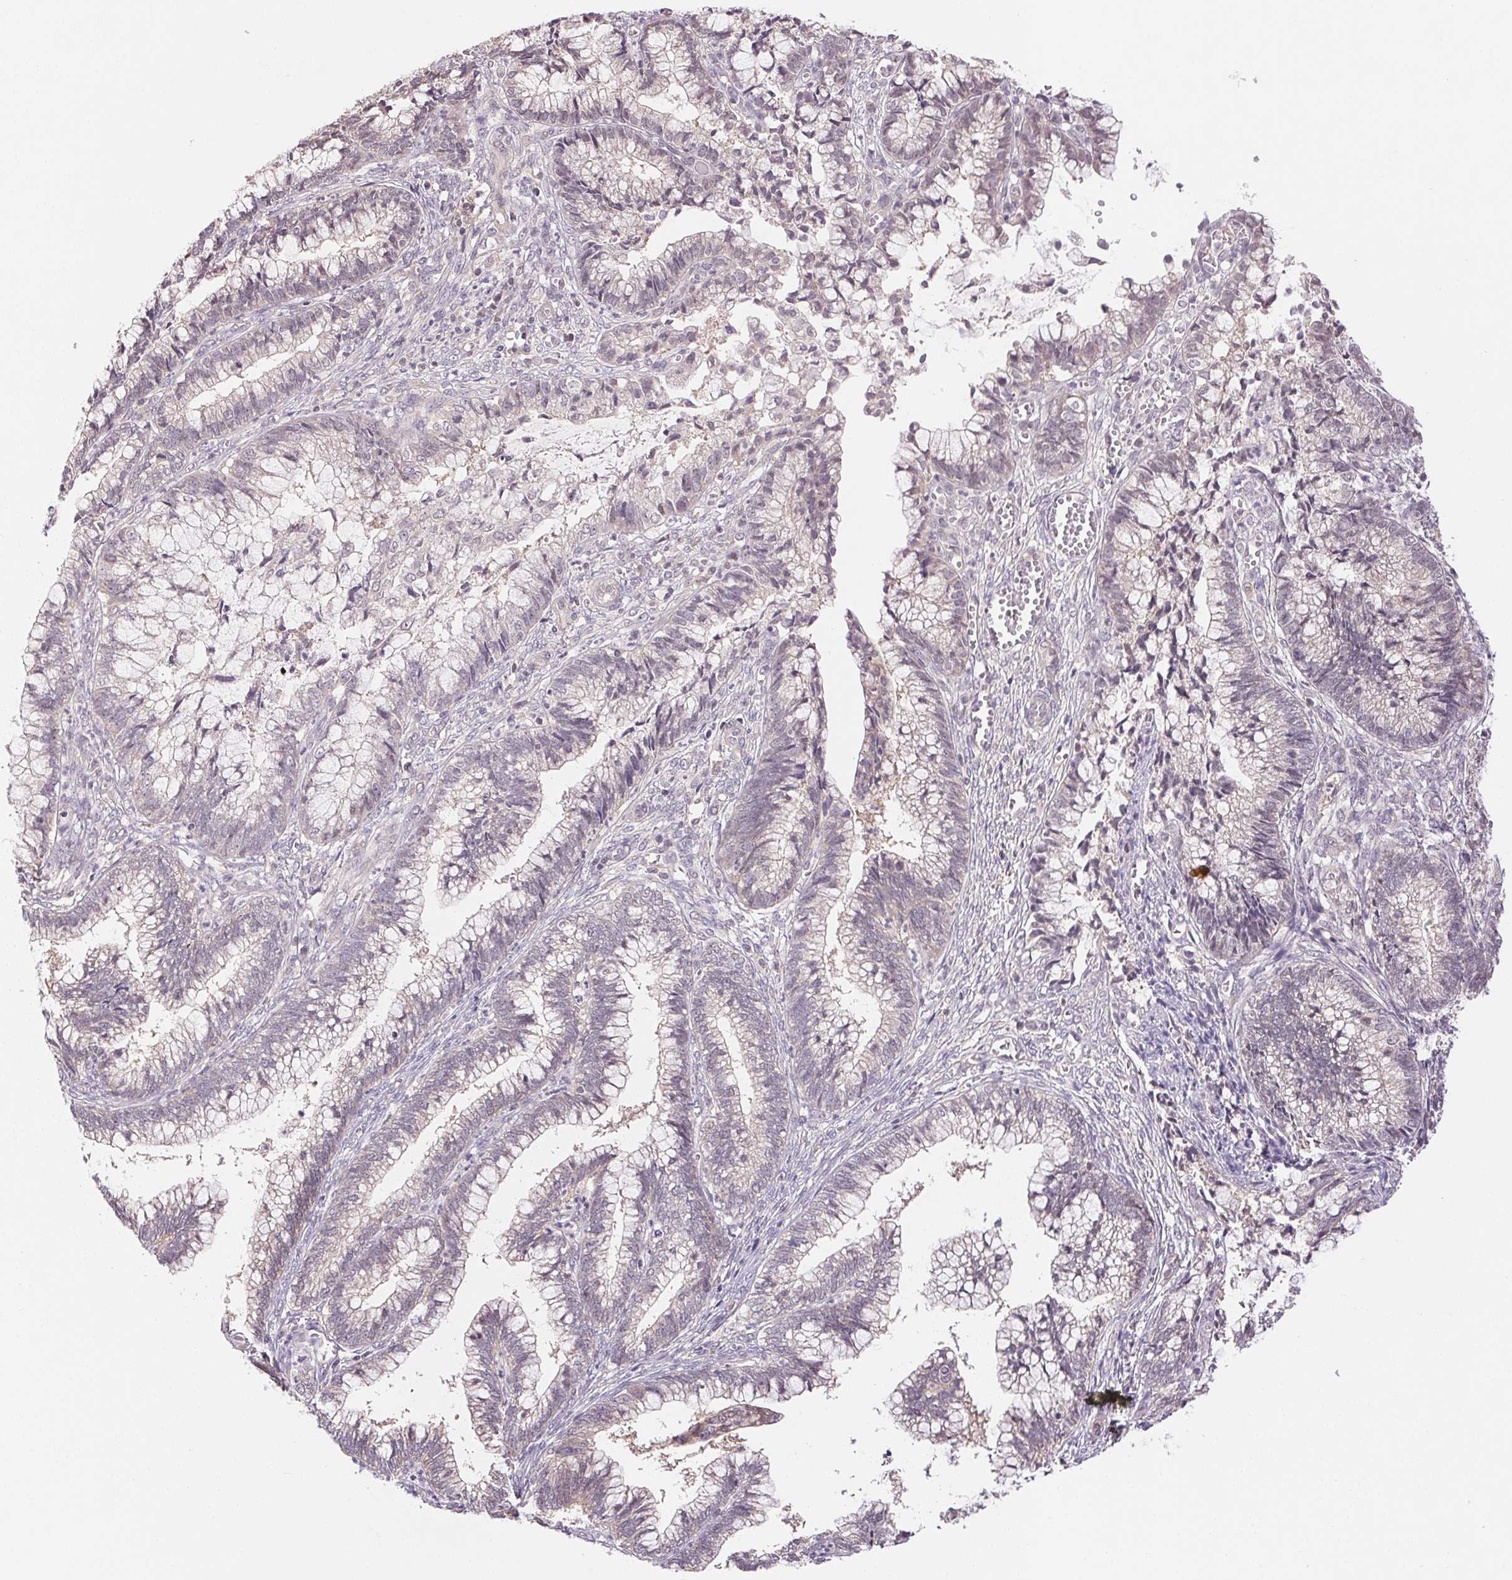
{"staining": {"intensity": "negative", "quantity": "none", "location": "none"}, "tissue": "cervical cancer", "cell_type": "Tumor cells", "image_type": "cancer", "snomed": [{"axis": "morphology", "description": "Adenocarcinoma, NOS"}, {"axis": "topography", "description": "Cervix"}], "caption": "Protein analysis of cervical adenocarcinoma reveals no significant expression in tumor cells.", "gene": "BNIP5", "patient": {"sex": "female", "age": 44}}